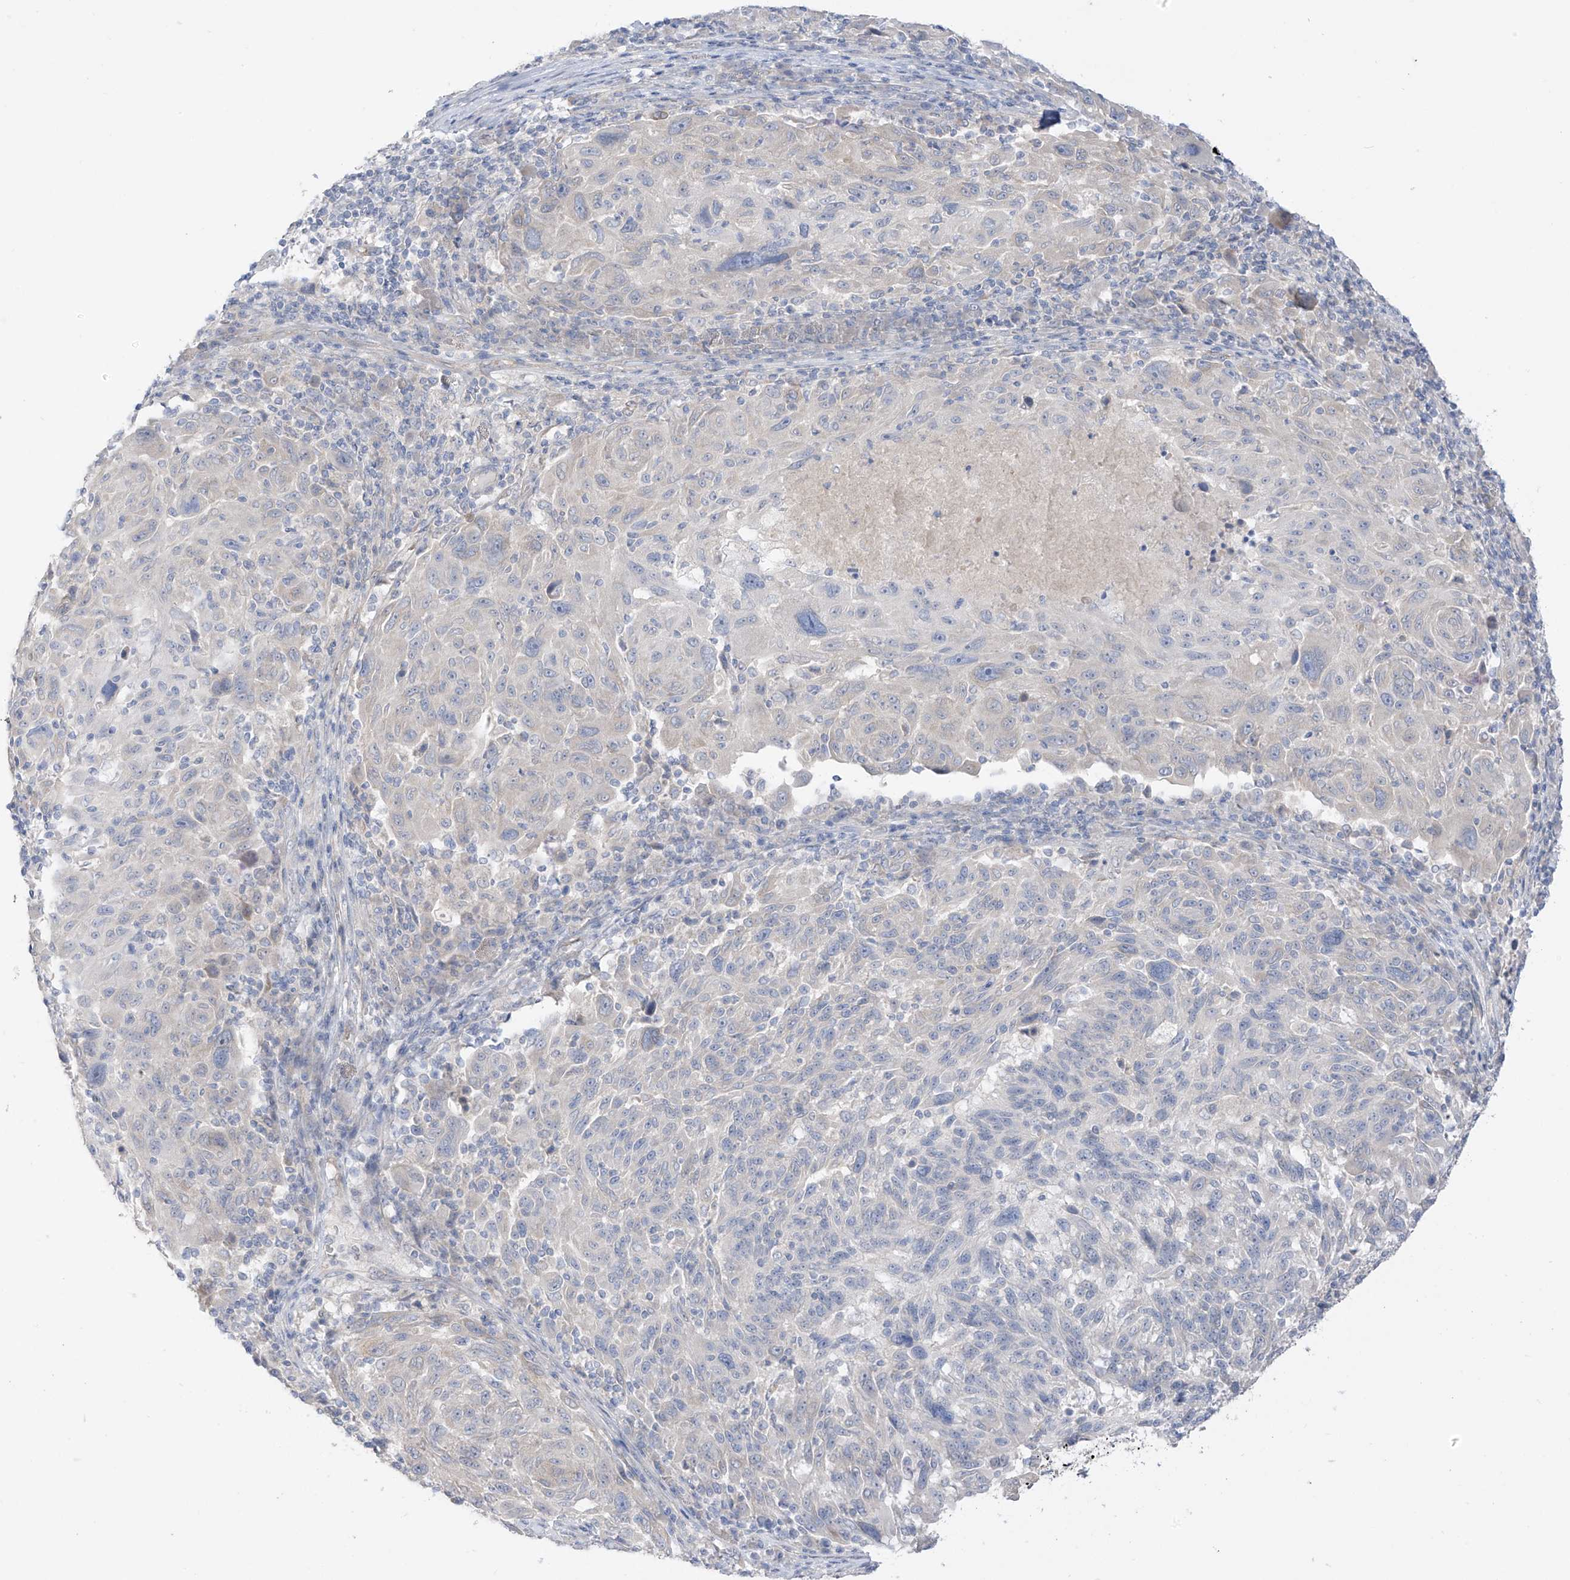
{"staining": {"intensity": "negative", "quantity": "none", "location": "none"}, "tissue": "melanoma", "cell_type": "Tumor cells", "image_type": "cancer", "snomed": [{"axis": "morphology", "description": "Malignant melanoma, NOS"}, {"axis": "topography", "description": "Skin"}], "caption": "Melanoma stained for a protein using IHC exhibits no staining tumor cells.", "gene": "EIPR1", "patient": {"sex": "male", "age": 53}}